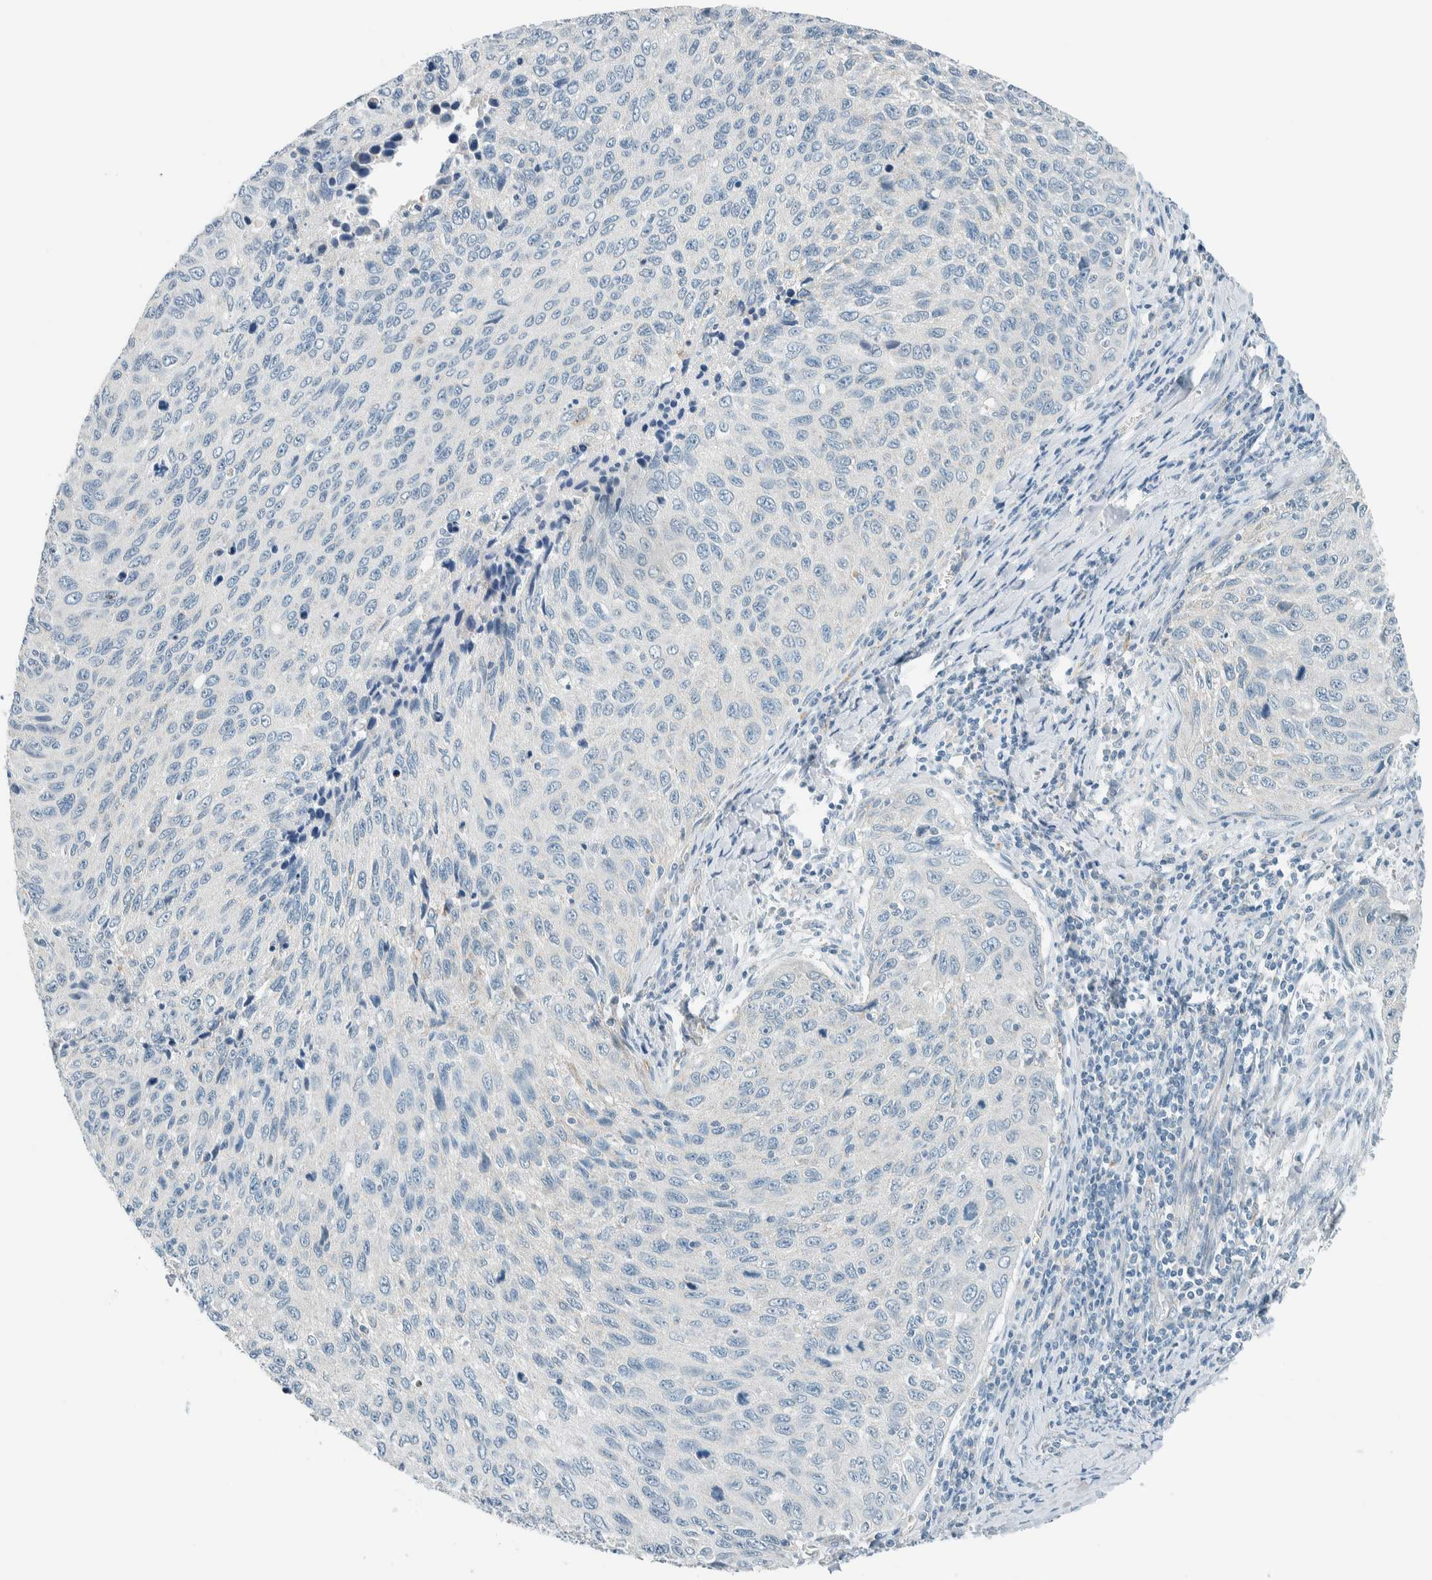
{"staining": {"intensity": "negative", "quantity": "none", "location": "none"}, "tissue": "cervical cancer", "cell_type": "Tumor cells", "image_type": "cancer", "snomed": [{"axis": "morphology", "description": "Squamous cell carcinoma, NOS"}, {"axis": "topography", "description": "Cervix"}], "caption": "There is no significant staining in tumor cells of squamous cell carcinoma (cervical).", "gene": "SLFN12", "patient": {"sex": "female", "age": 53}}